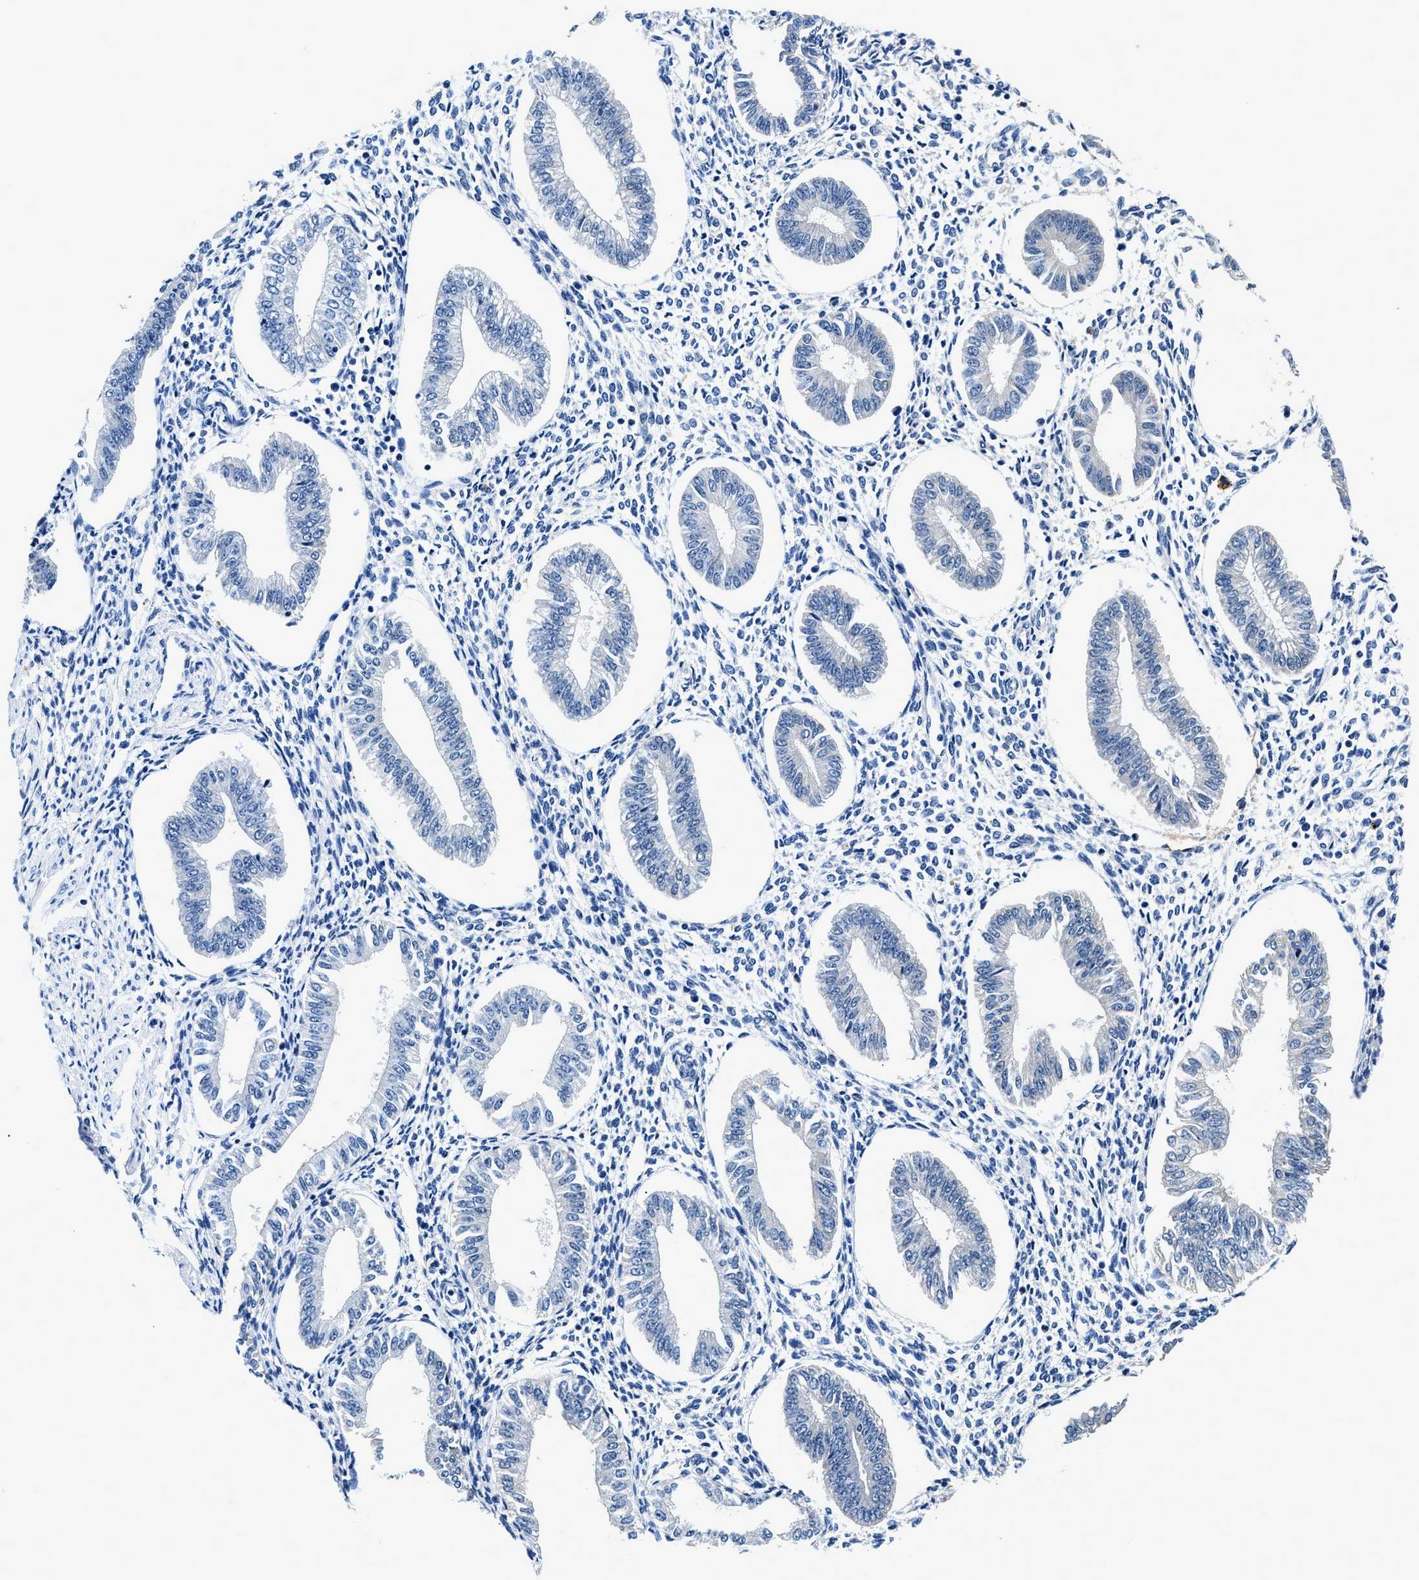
{"staining": {"intensity": "negative", "quantity": "none", "location": "none"}, "tissue": "endometrium", "cell_type": "Cells in endometrial stroma", "image_type": "normal", "snomed": [{"axis": "morphology", "description": "Normal tissue, NOS"}, {"axis": "topography", "description": "Endometrium"}], "caption": "The image shows no significant staining in cells in endometrial stroma of endometrium. Brightfield microscopy of immunohistochemistry (IHC) stained with DAB (3,3'-diaminobenzidine) (brown) and hematoxylin (blue), captured at high magnification.", "gene": "ZFAND3", "patient": {"sex": "female", "age": 50}}